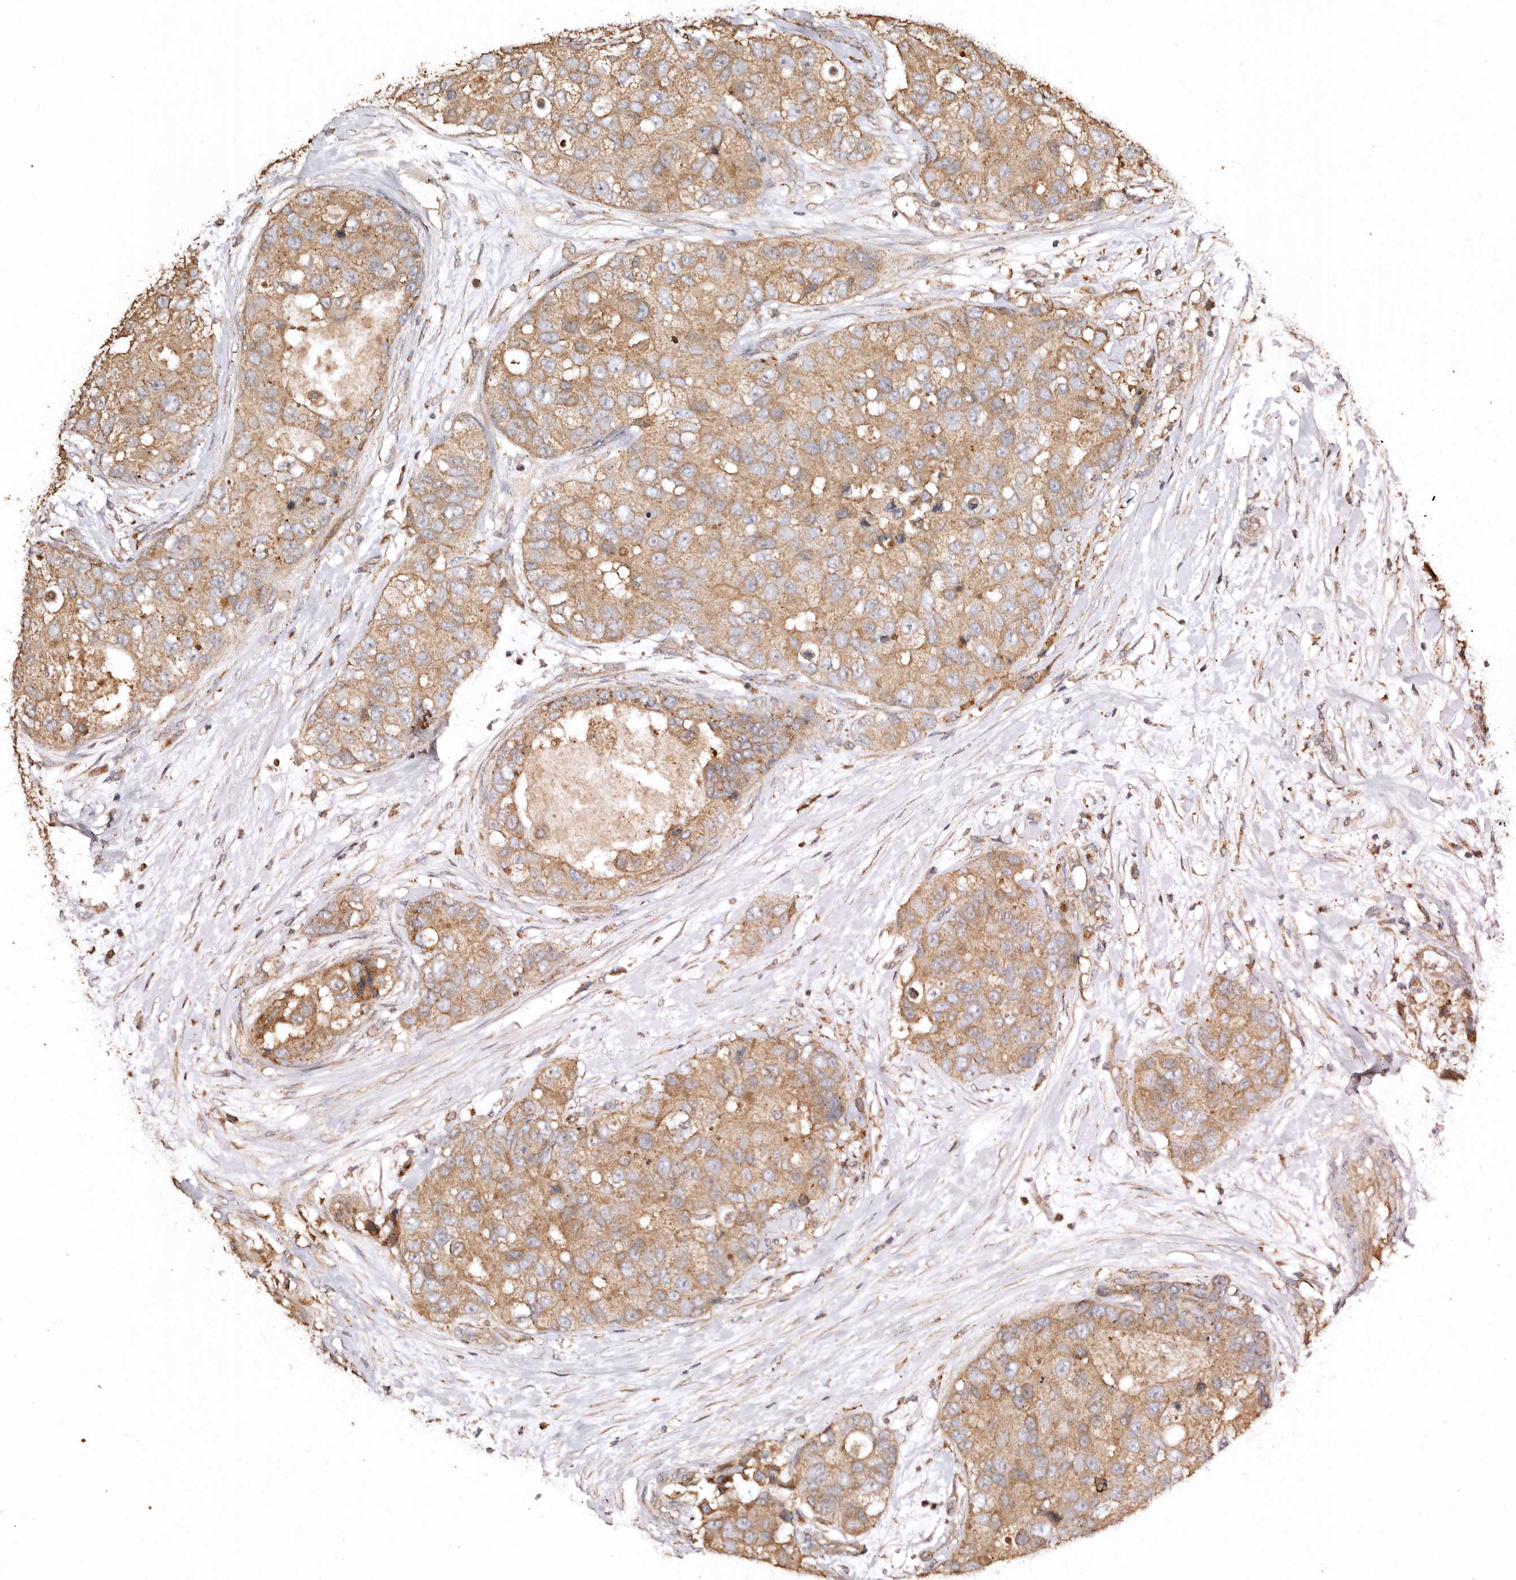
{"staining": {"intensity": "moderate", "quantity": ">75%", "location": "cytoplasmic/membranous"}, "tissue": "breast cancer", "cell_type": "Tumor cells", "image_type": "cancer", "snomed": [{"axis": "morphology", "description": "Duct carcinoma"}, {"axis": "topography", "description": "Breast"}], "caption": "Moderate cytoplasmic/membranous protein expression is present in about >75% of tumor cells in infiltrating ductal carcinoma (breast).", "gene": "FARS2", "patient": {"sex": "female", "age": 62}}